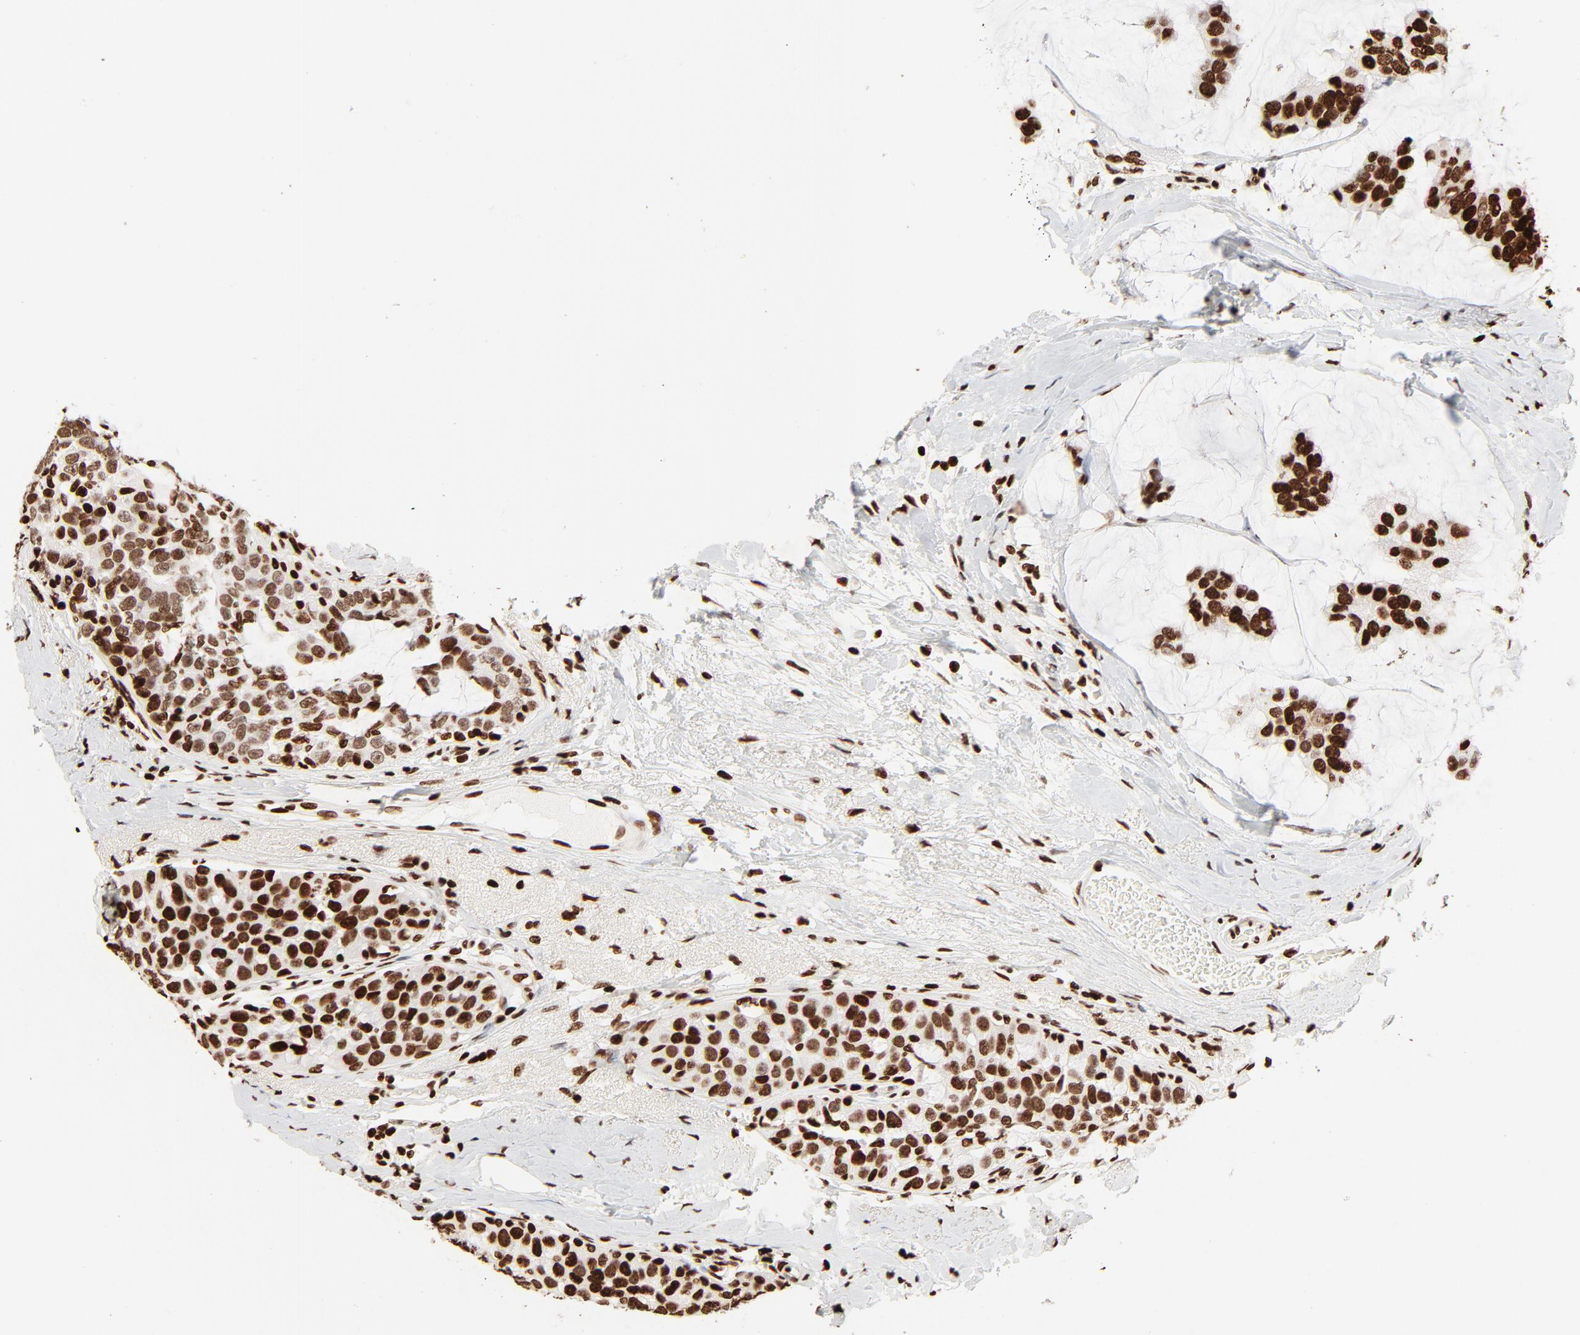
{"staining": {"intensity": "strong", "quantity": ">75%", "location": "nuclear"}, "tissue": "breast cancer", "cell_type": "Tumor cells", "image_type": "cancer", "snomed": [{"axis": "morphology", "description": "Normal tissue, NOS"}, {"axis": "morphology", "description": "Duct carcinoma"}, {"axis": "topography", "description": "Breast"}], "caption": "DAB (3,3'-diaminobenzidine) immunohistochemical staining of breast invasive ductal carcinoma demonstrates strong nuclear protein expression in about >75% of tumor cells. The protein of interest is stained brown, and the nuclei are stained in blue (DAB IHC with brightfield microscopy, high magnification).", "gene": "HMGB2", "patient": {"sex": "female", "age": 50}}